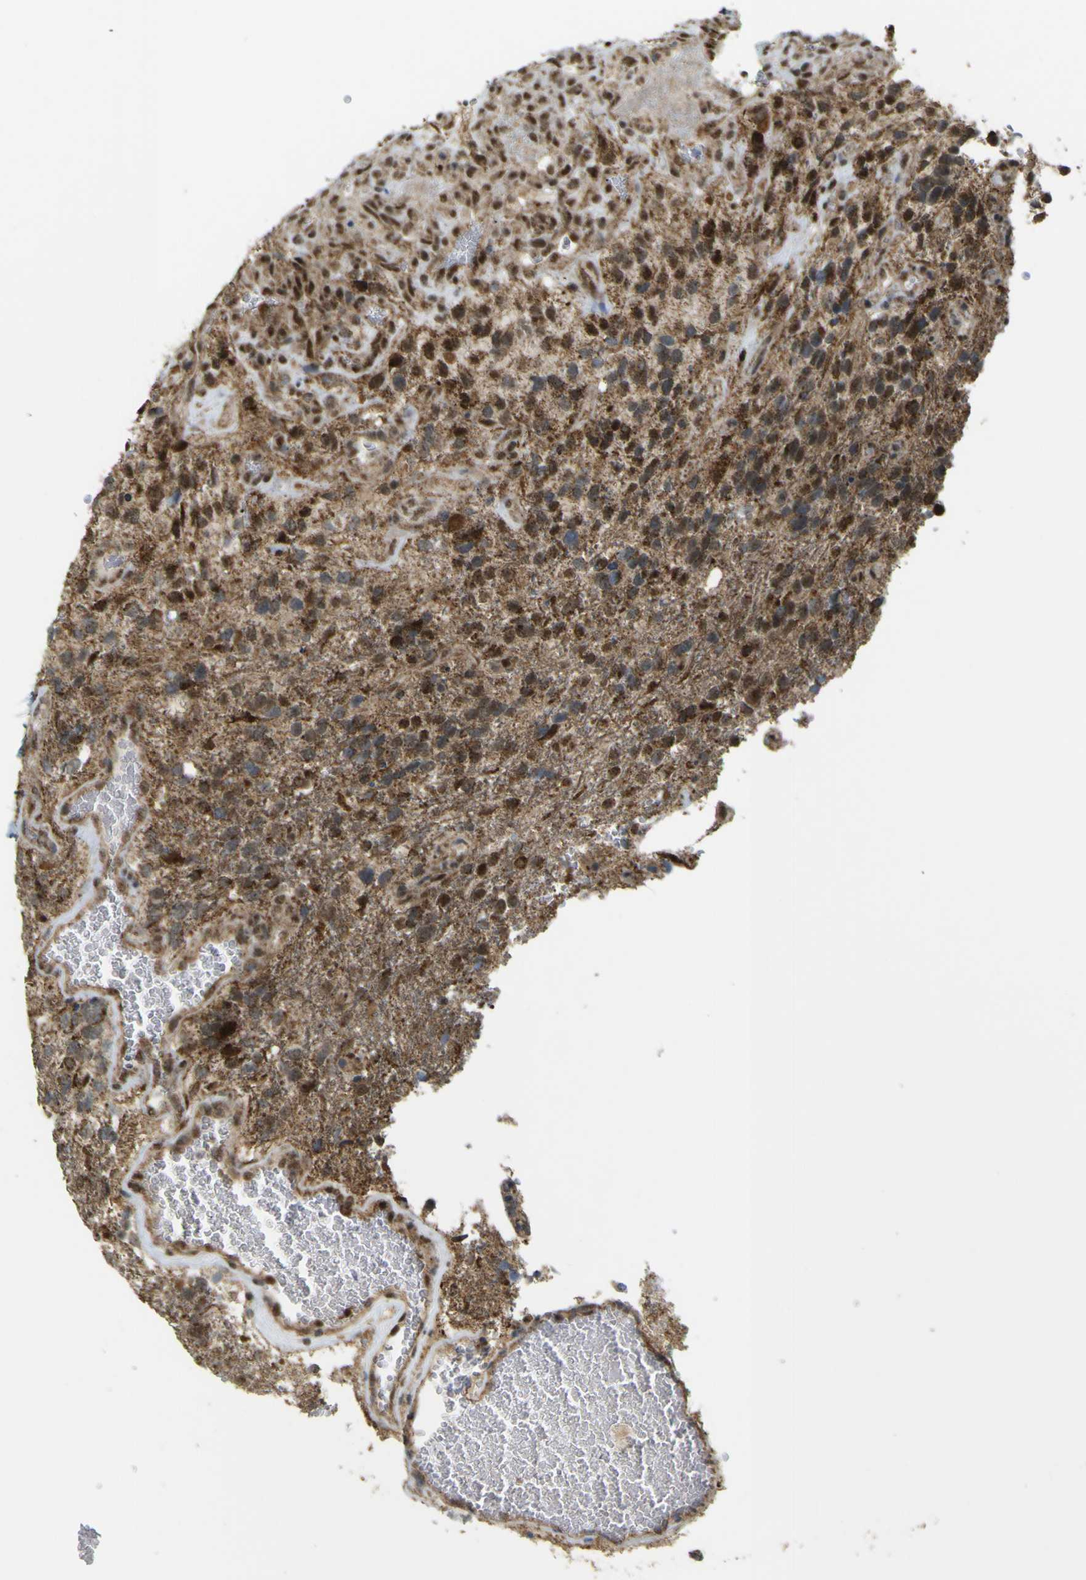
{"staining": {"intensity": "moderate", "quantity": ">75%", "location": "cytoplasmic/membranous,nuclear"}, "tissue": "glioma", "cell_type": "Tumor cells", "image_type": "cancer", "snomed": [{"axis": "morphology", "description": "Glioma, malignant, High grade"}, {"axis": "topography", "description": "Brain"}], "caption": "Immunohistochemical staining of human glioma reveals medium levels of moderate cytoplasmic/membranous and nuclear protein positivity in about >75% of tumor cells.", "gene": "ACBD5", "patient": {"sex": "female", "age": 58}}